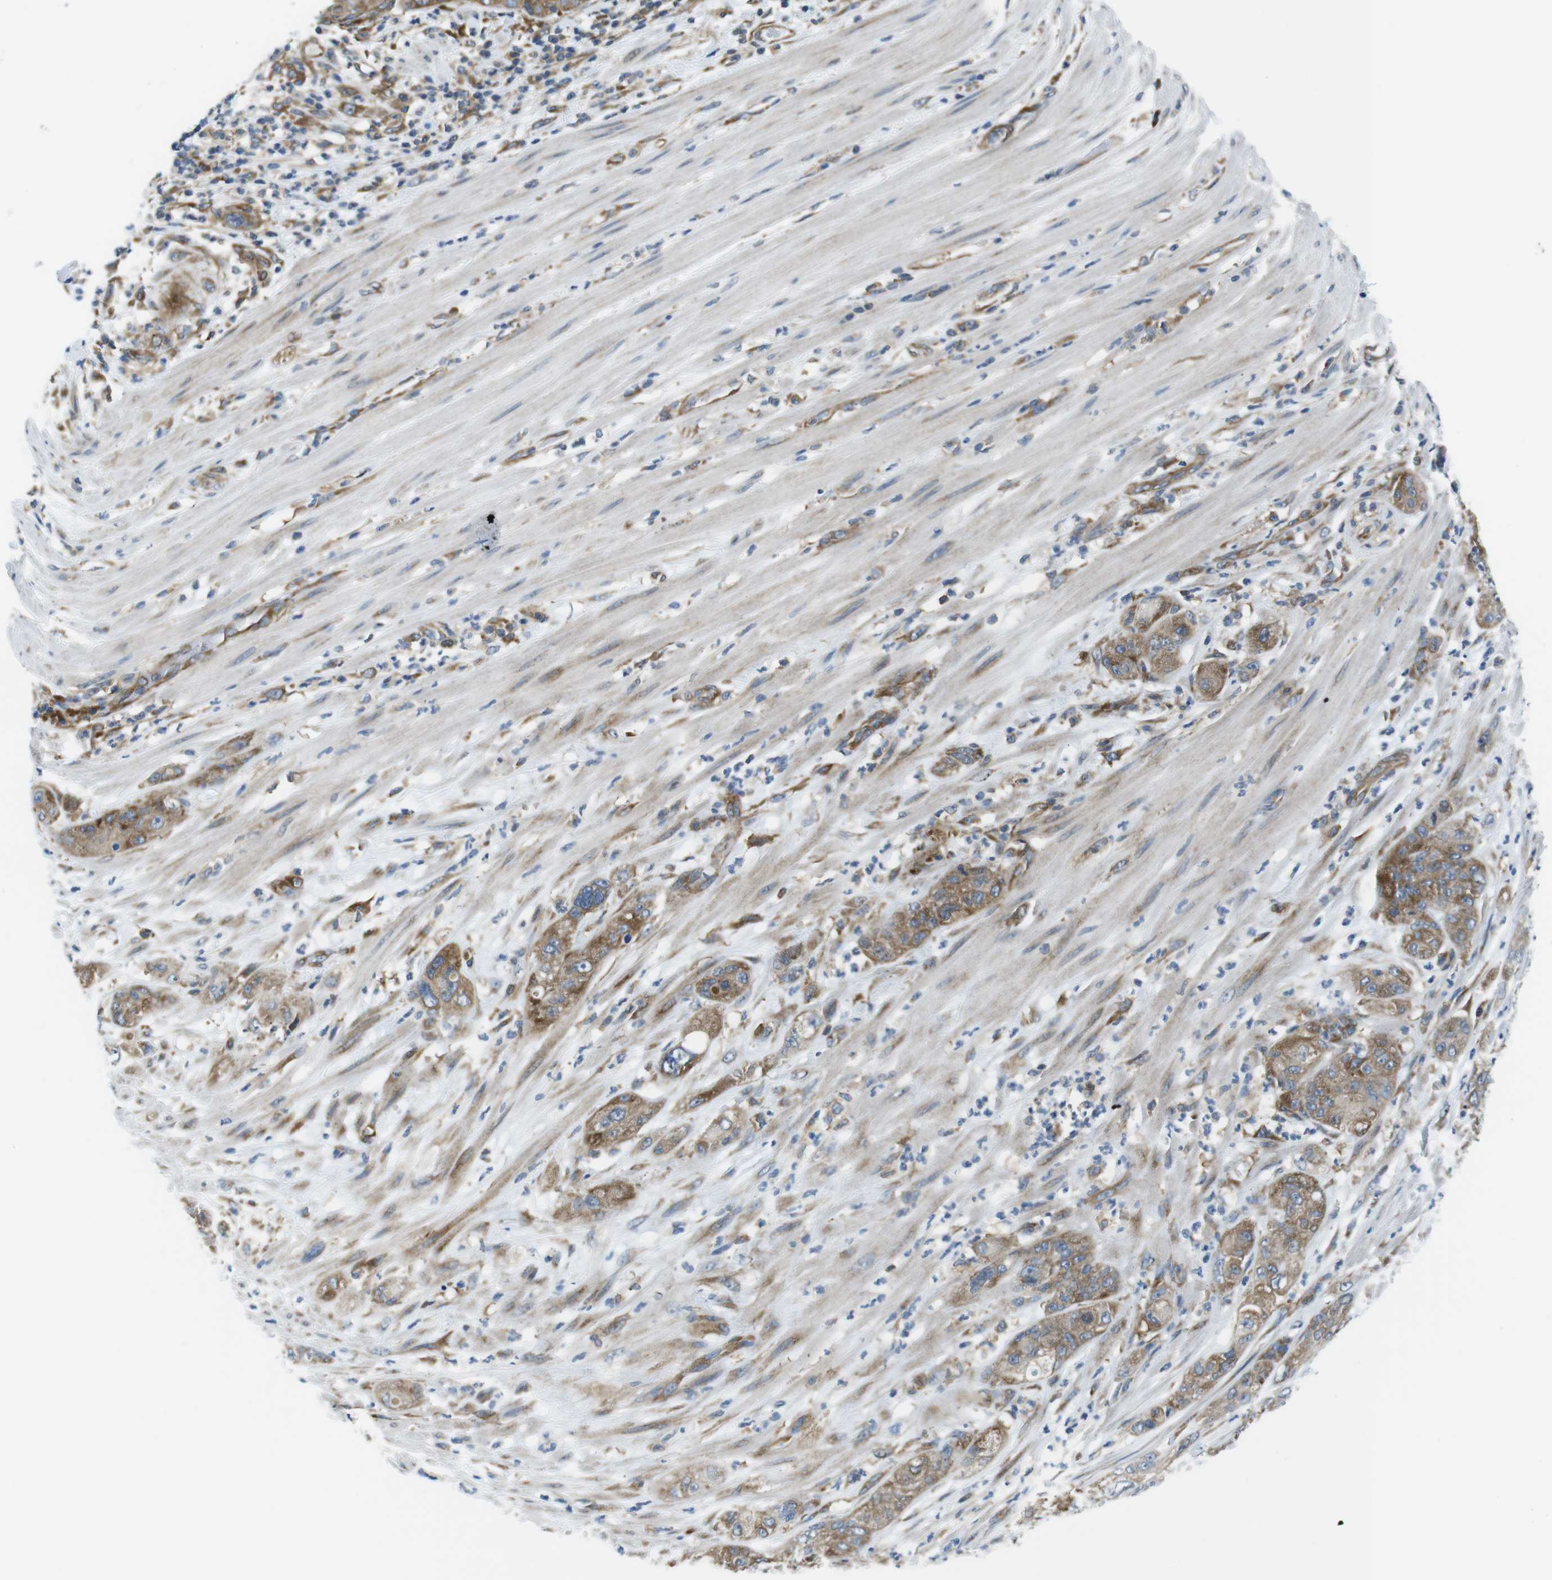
{"staining": {"intensity": "moderate", "quantity": ">75%", "location": "cytoplasmic/membranous"}, "tissue": "pancreatic cancer", "cell_type": "Tumor cells", "image_type": "cancer", "snomed": [{"axis": "morphology", "description": "Adenocarcinoma, NOS"}, {"axis": "topography", "description": "Pancreas"}], "caption": "IHC of pancreatic adenocarcinoma demonstrates medium levels of moderate cytoplasmic/membranous staining in approximately >75% of tumor cells.", "gene": "EIF2B5", "patient": {"sex": "female", "age": 78}}